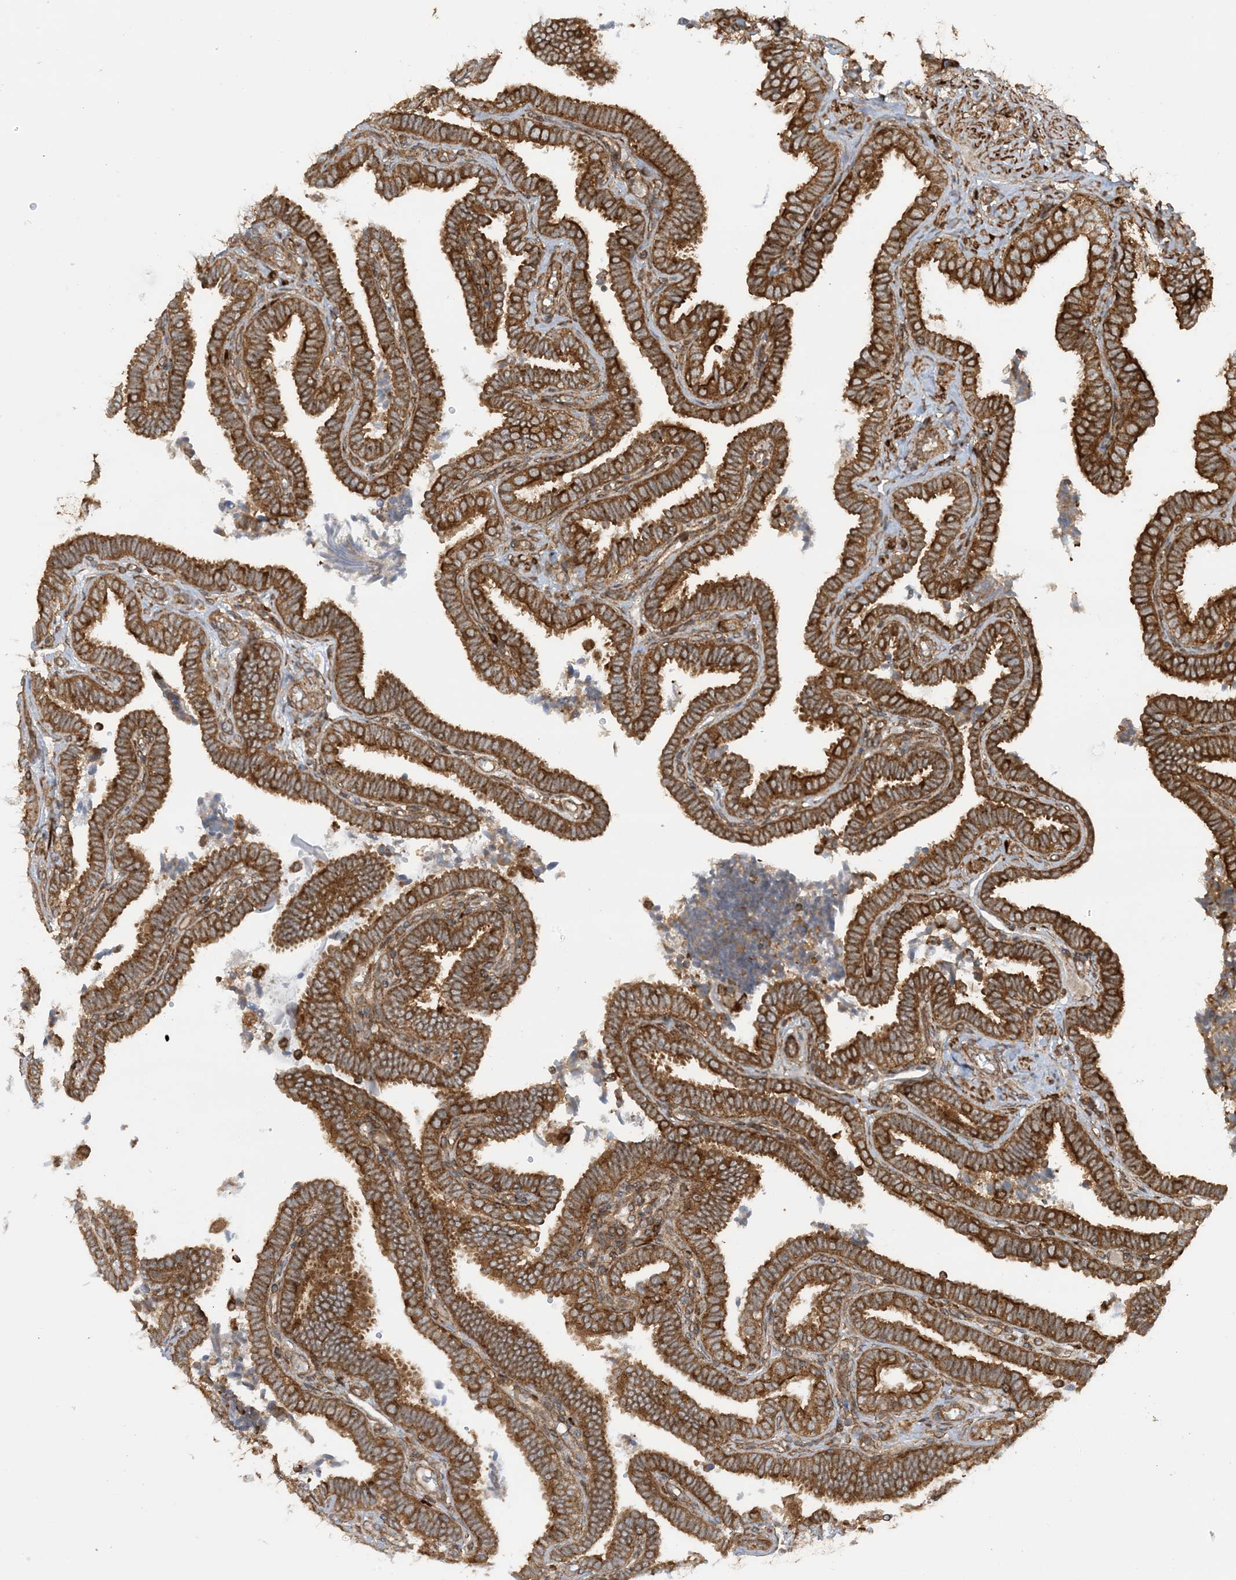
{"staining": {"intensity": "strong", "quantity": ">75%", "location": "cytoplasmic/membranous"}, "tissue": "fallopian tube", "cell_type": "Glandular cells", "image_type": "normal", "snomed": [{"axis": "morphology", "description": "Normal tissue, NOS"}, {"axis": "topography", "description": "Fallopian tube"}], "caption": "IHC of benign human fallopian tube demonstrates high levels of strong cytoplasmic/membranous expression in approximately >75% of glandular cells.", "gene": "STAM2", "patient": {"sex": "female", "age": 39}}